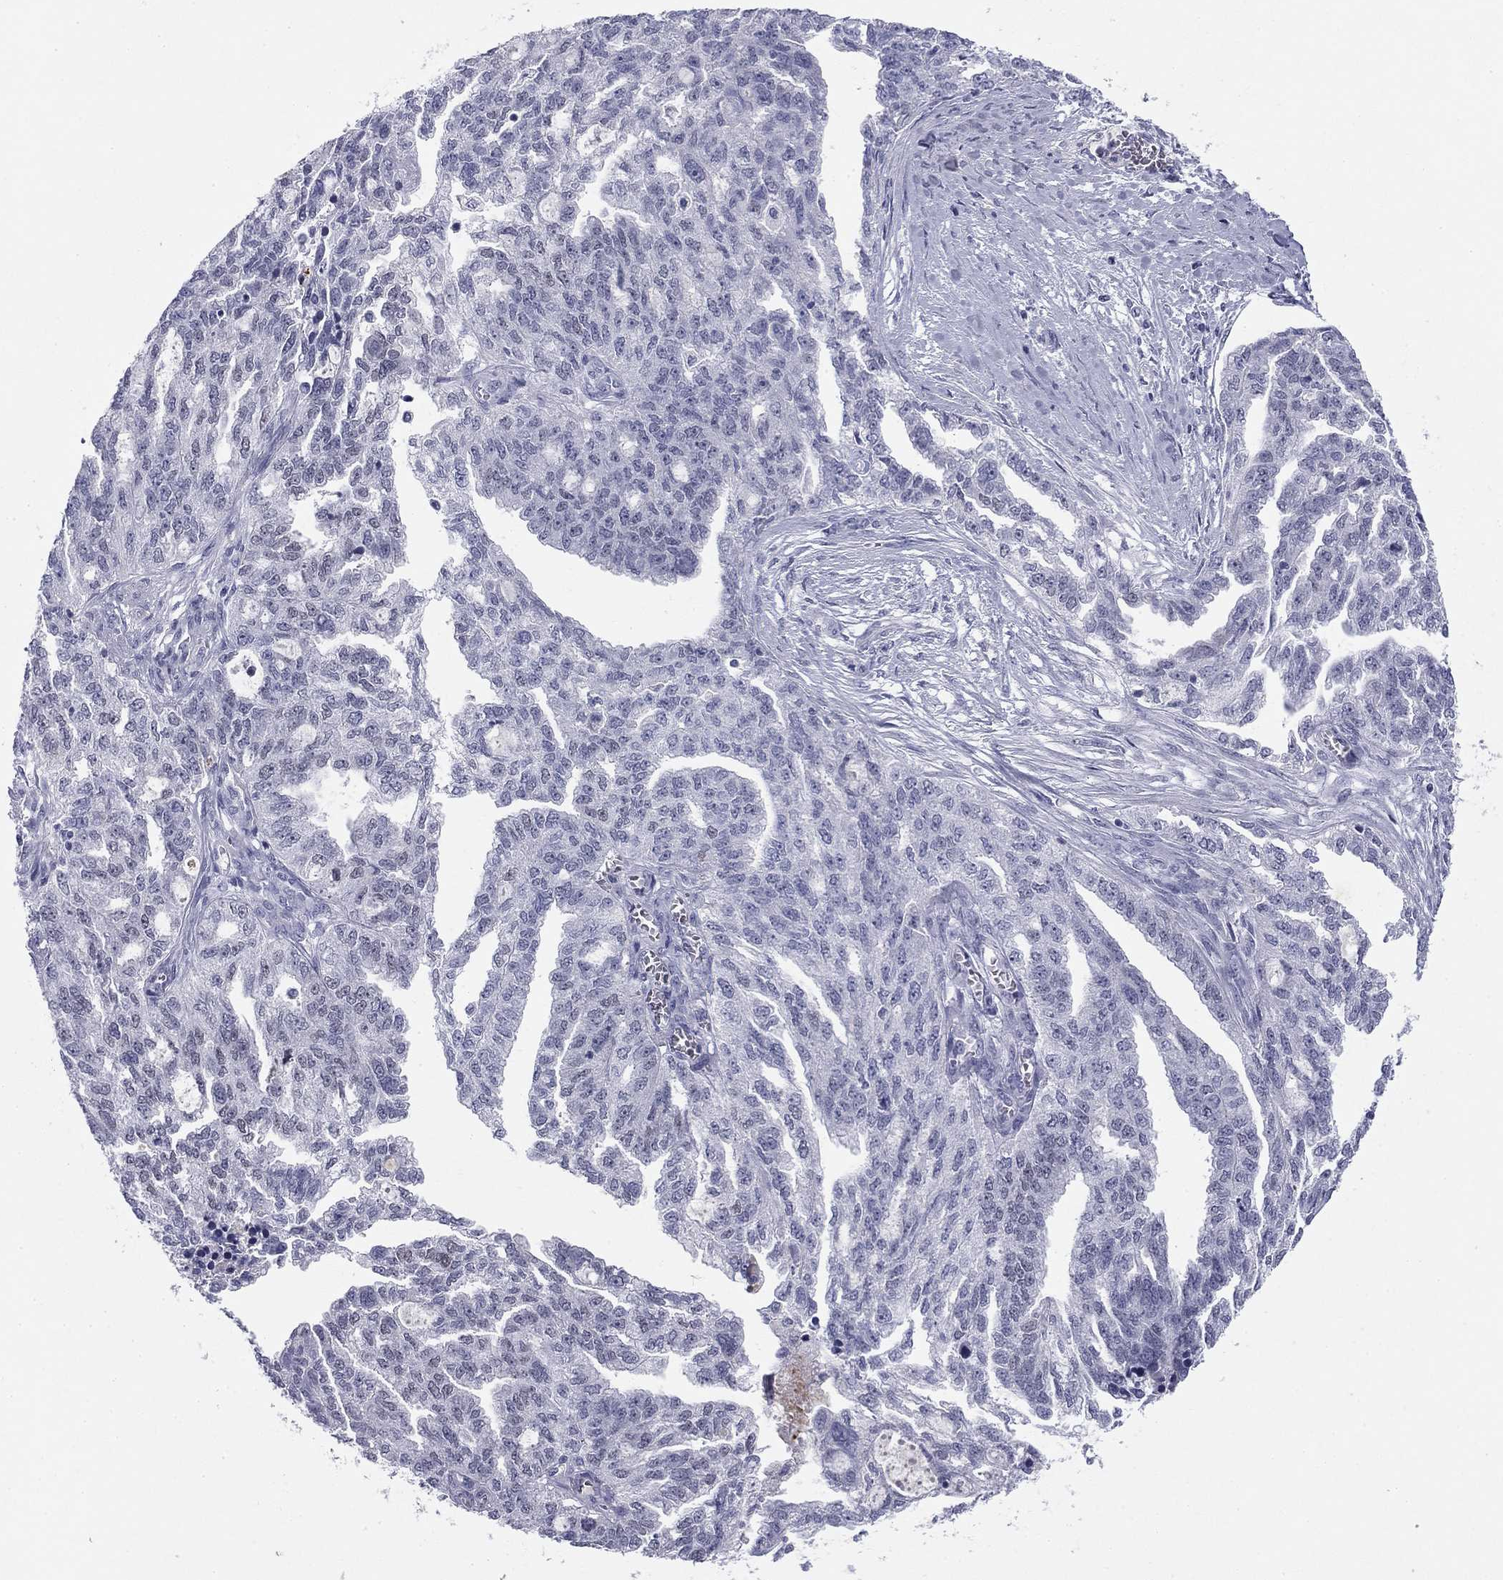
{"staining": {"intensity": "negative", "quantity": "none", "location": "none"}, "tissue": "ovarian cancer", "cell_type": "Tumor cells", "image_type": "cancer", "snomed": [{"axis": "morphology", "description": "Cystadenocarcinoma, serous, NOS"}, {"axis": "topography", "description": "Ovary"}], "caption": "This is a micrograph of IHC staining of ovarian cancer, which shows no expression in tumor cells.", "gene": "TFAP2B", "patient": {"sex": "female", "age": 51}}